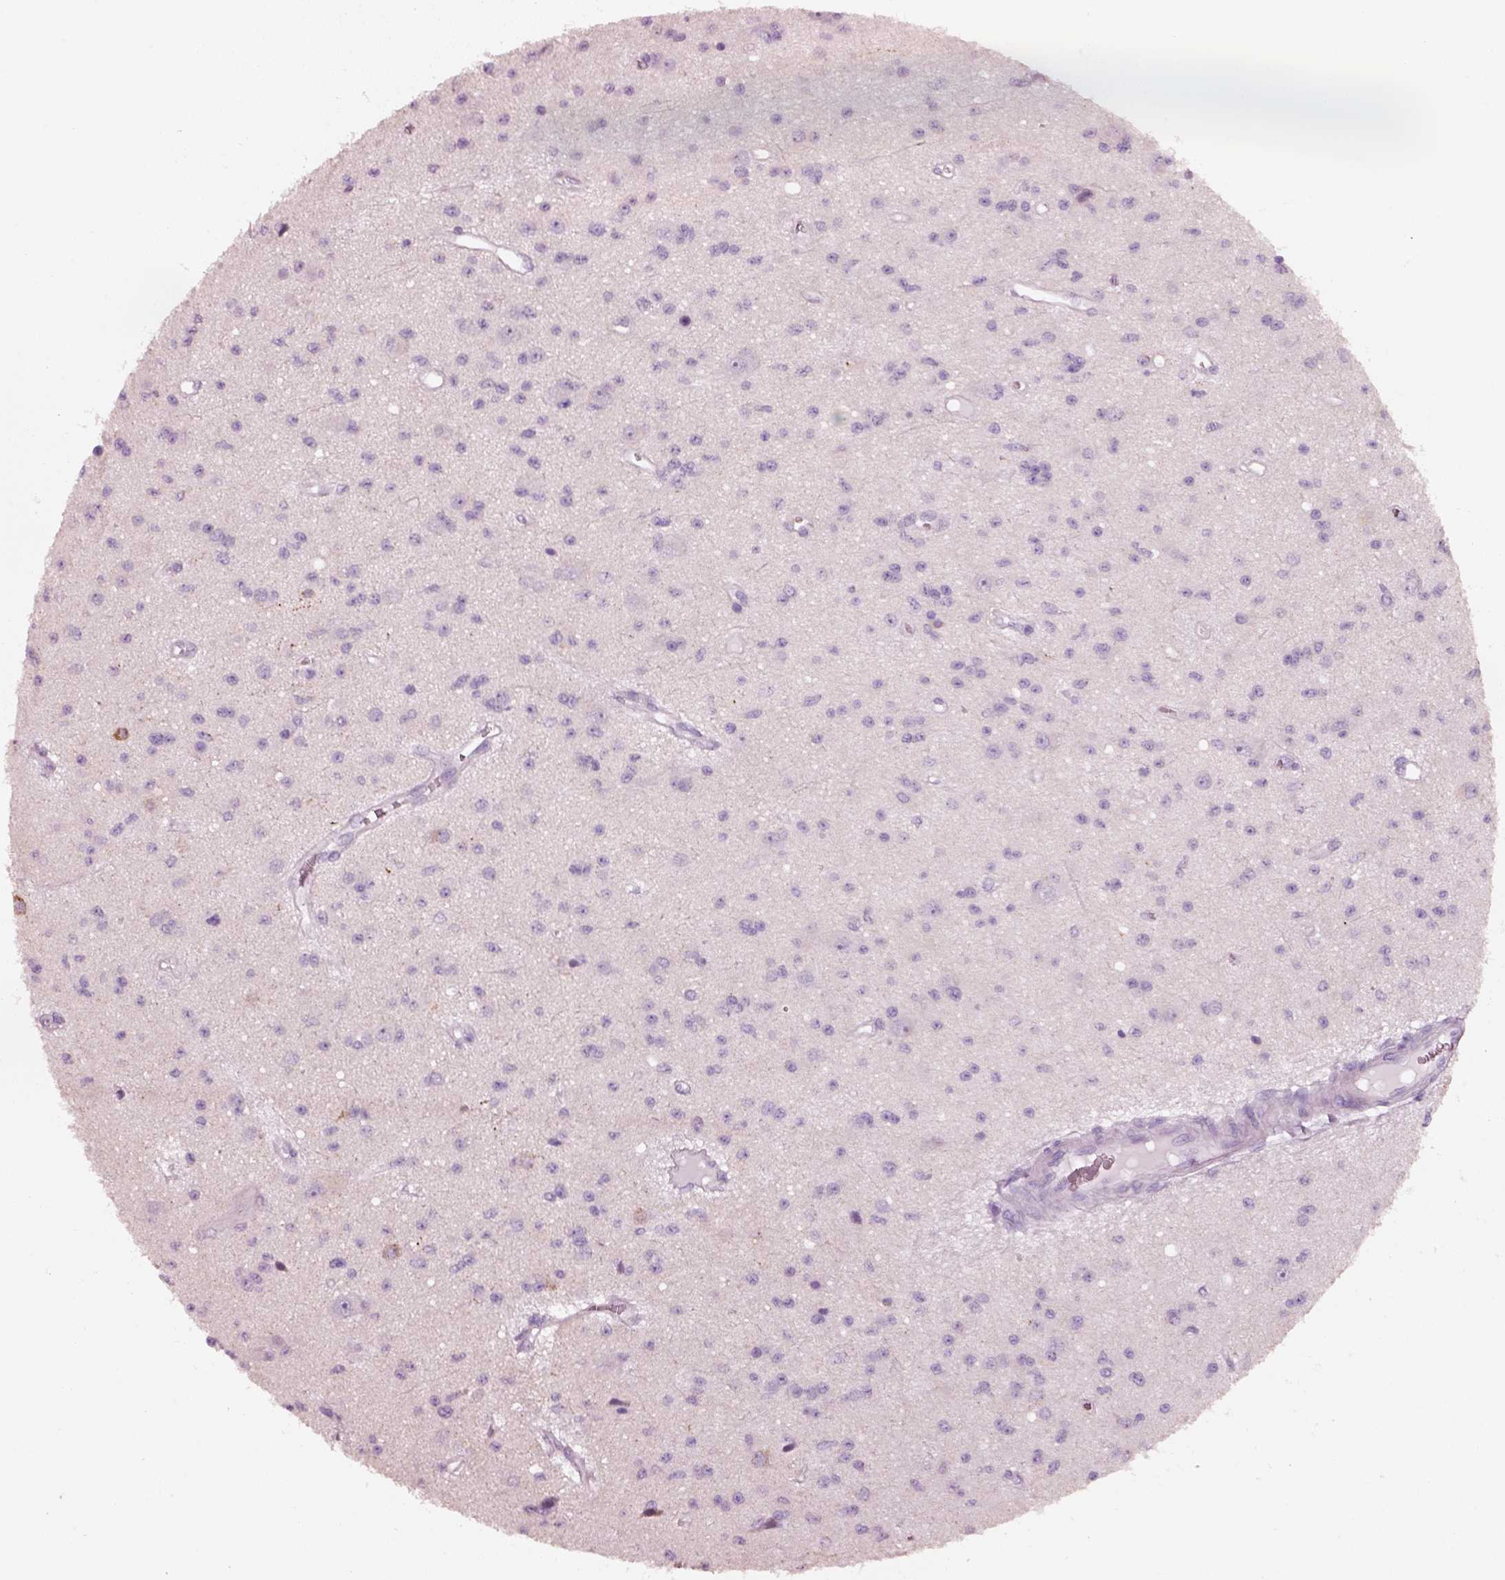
{"staining": {"intensity": "negative", "quantity": "none", "location": "none"}, "tissue": "glioma", "cell_type": "Tumor cells", "image_type": "cancer", "snomed": [{"axis": "morphology", "description": "Glioma, malignant, Low grade"}, {"axis": "topography", "description": "Brain"}], "caption": "Immunohistochemistry (IHC) of glioma reveals no expression in tumor cells.", "gene": "PNOC", "patient": {"sex": "female", "age": 45}}